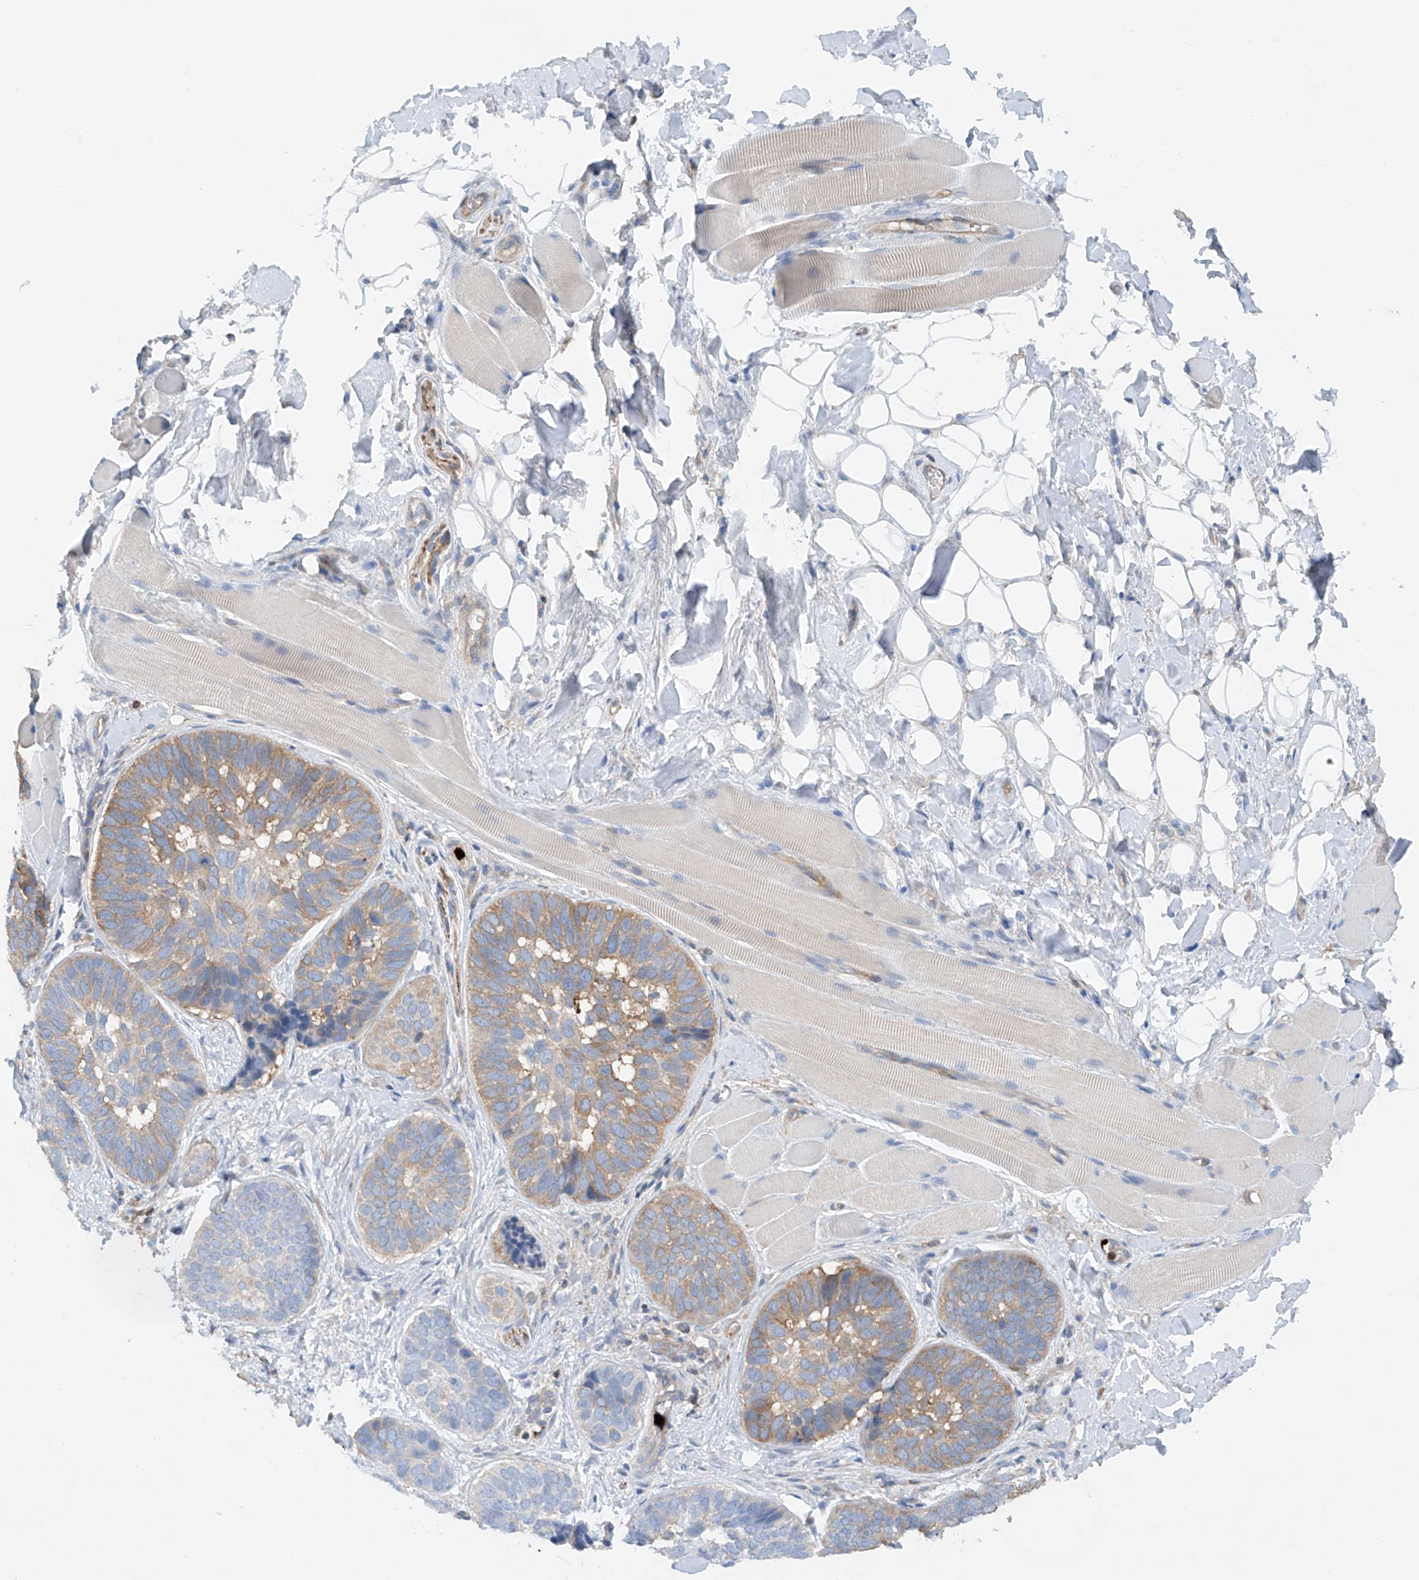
{"staining": {"intensity": "moderate", "quantity": "25%-75%", "location": "cytoplasmic/membranous"}, "tissue": "skin cancer", "cell_type": "Tumor cells", "image_type": "cancer", "snomed": [{"axis": "morphology", "description": "Basal cell carcinoma"}, {"axis": "topography", "description": "Skin"}], "caption": "Basal cell carcinoma (skin) tissue shows moderate cytoplasmic/membranous staining in approximately 25%-75% of tumor cells, visualized by immunohistochemistry. (IHC, brightfield microscopy, high magnification).", "gene": "PHACTR2", "patient": {"sex": "male", "age": 62}}